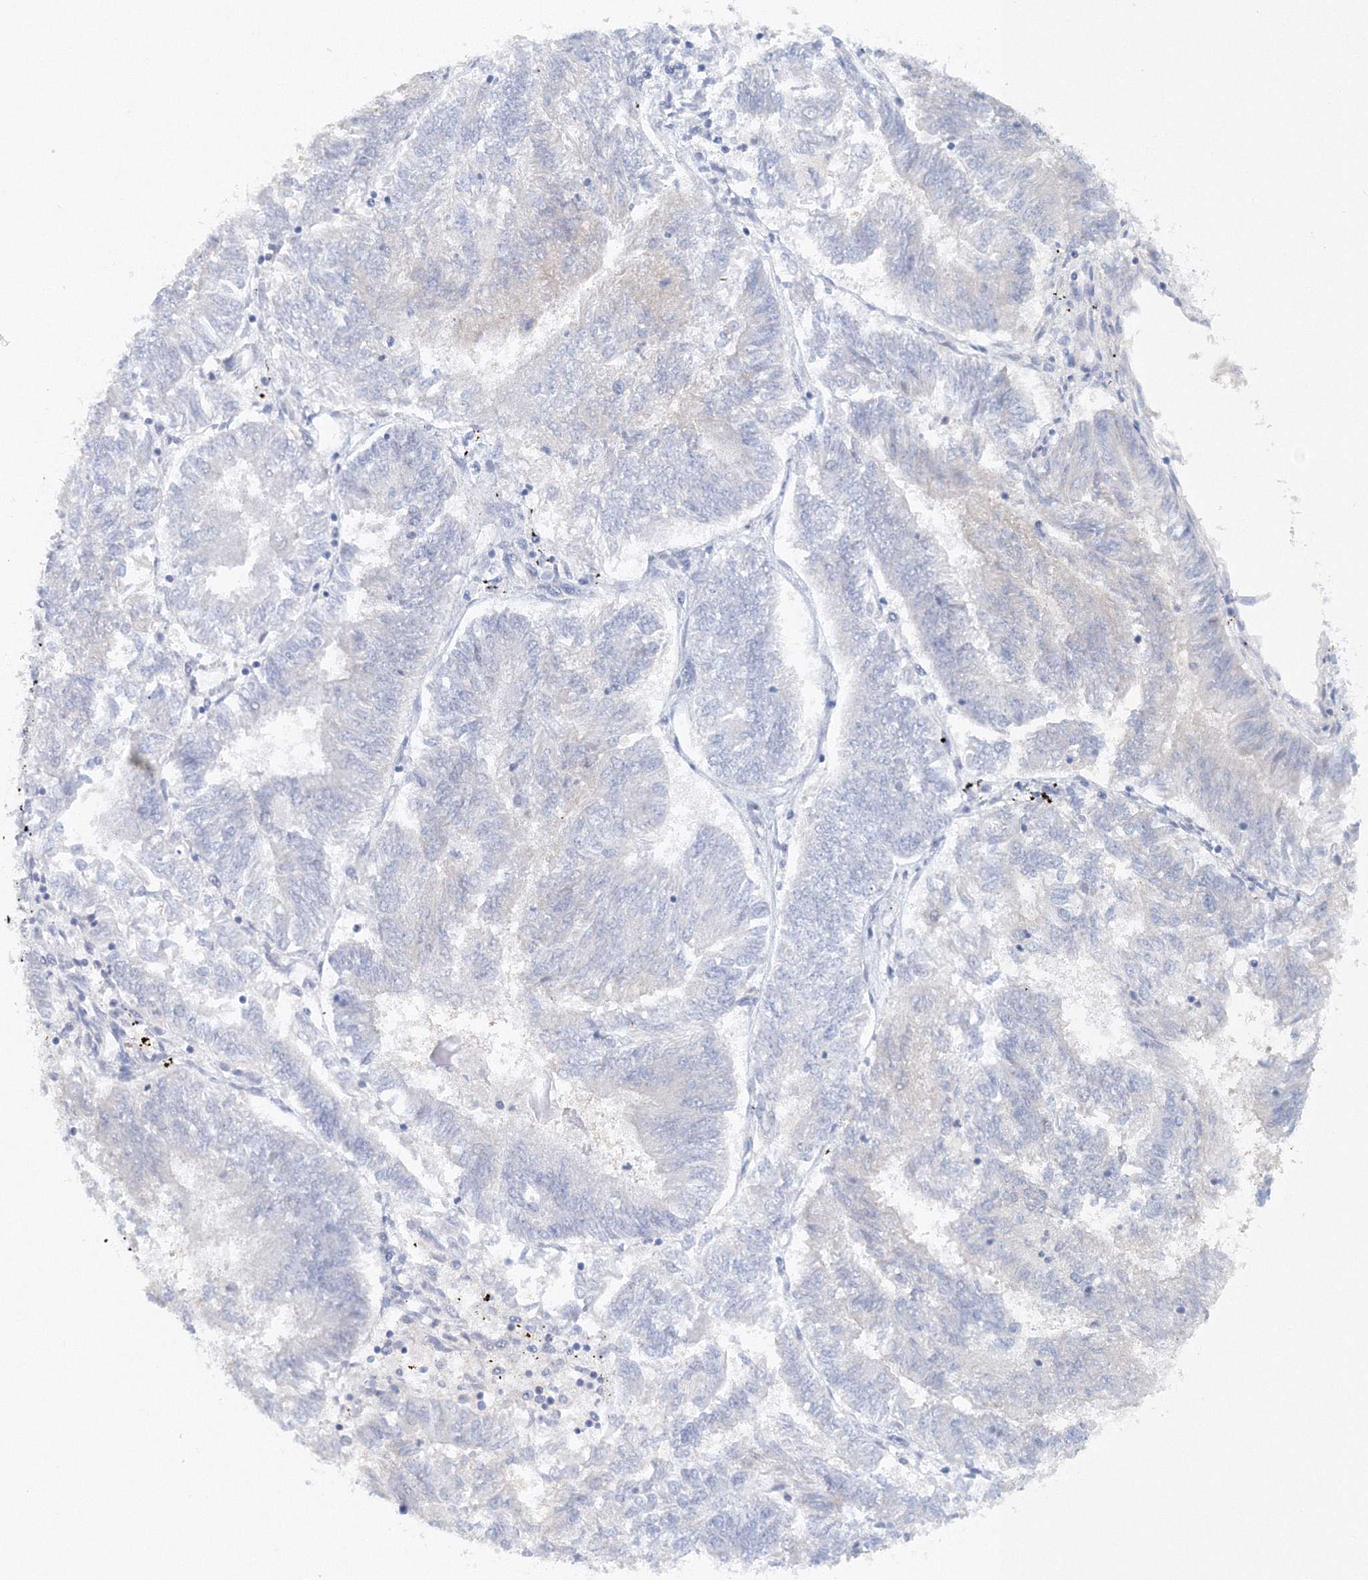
{"staining": {"intensity": "negative", "quantity": "none", "location": "none"}, "tissue": "endometrial cancer", "cell_type": "Tumor cells", "image_type": "cancer", "snomed": [{"axis": "morphology", "description": "Adenocarcinoma, NOS"}, {"axis": "topography", "description": "Endometrium"}], "caption": "The immunohistochemistry photomicrograph has no significant staining in tumor cells of endometrial adenocarcinoma tissue.", "gene": "SH3BP5", "patient": {"sex": "female", "age": 58}}